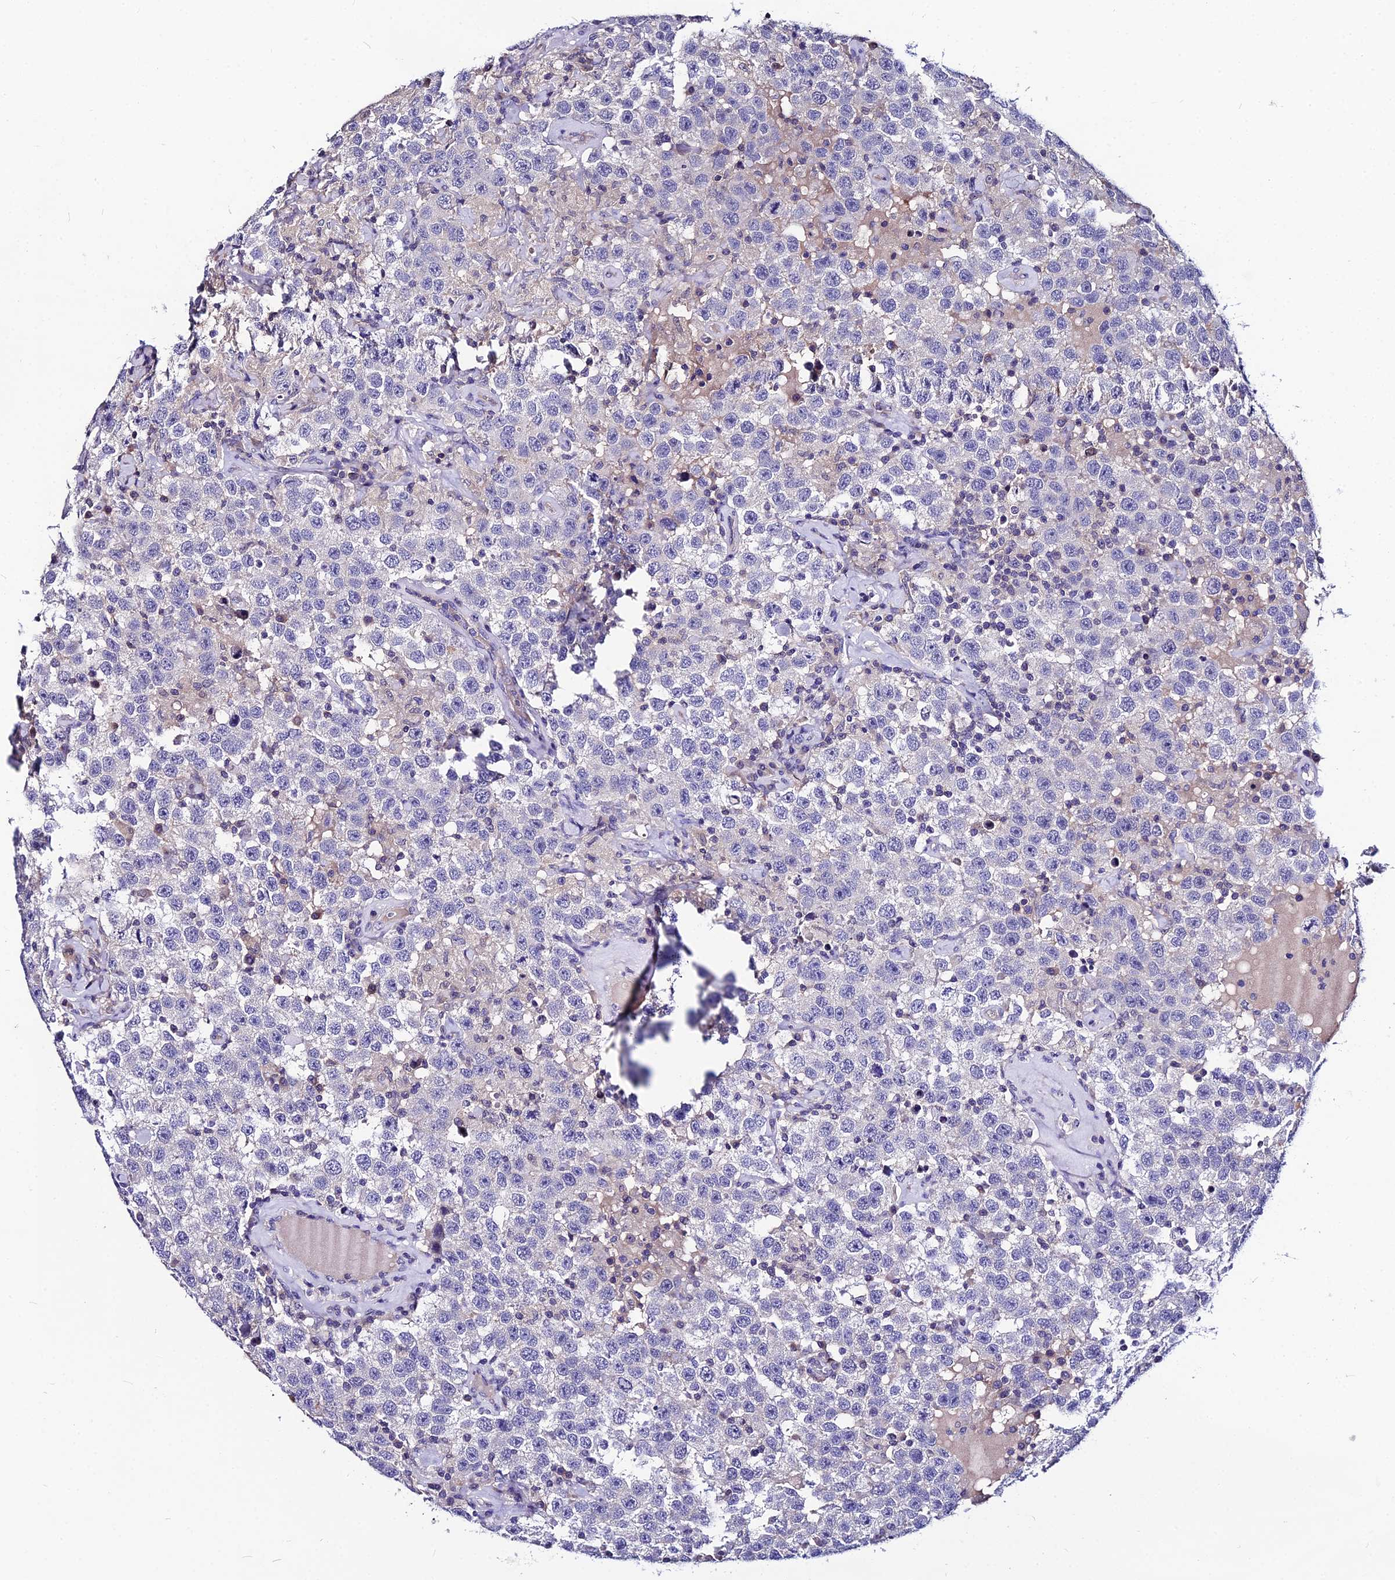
{"staining": {"intensity": "negative", "quantity": "none", "location": "none"}, "tissue": "testis cancer", "cell_type": "Tumor cells", "image_type": "cancer", "snomed": [{"axis": "morphology", "description": "Seminoma, NOS"}, {"axis": "topography", "description": "Testis"}], "caption": "Immunohistochemical staining of human testis seminoma exhibits no significant expression in tumor cells. Nuclei are stained in blue.", "gene": "LGALS7", "patient": {"sex": "male", "age": 41}}